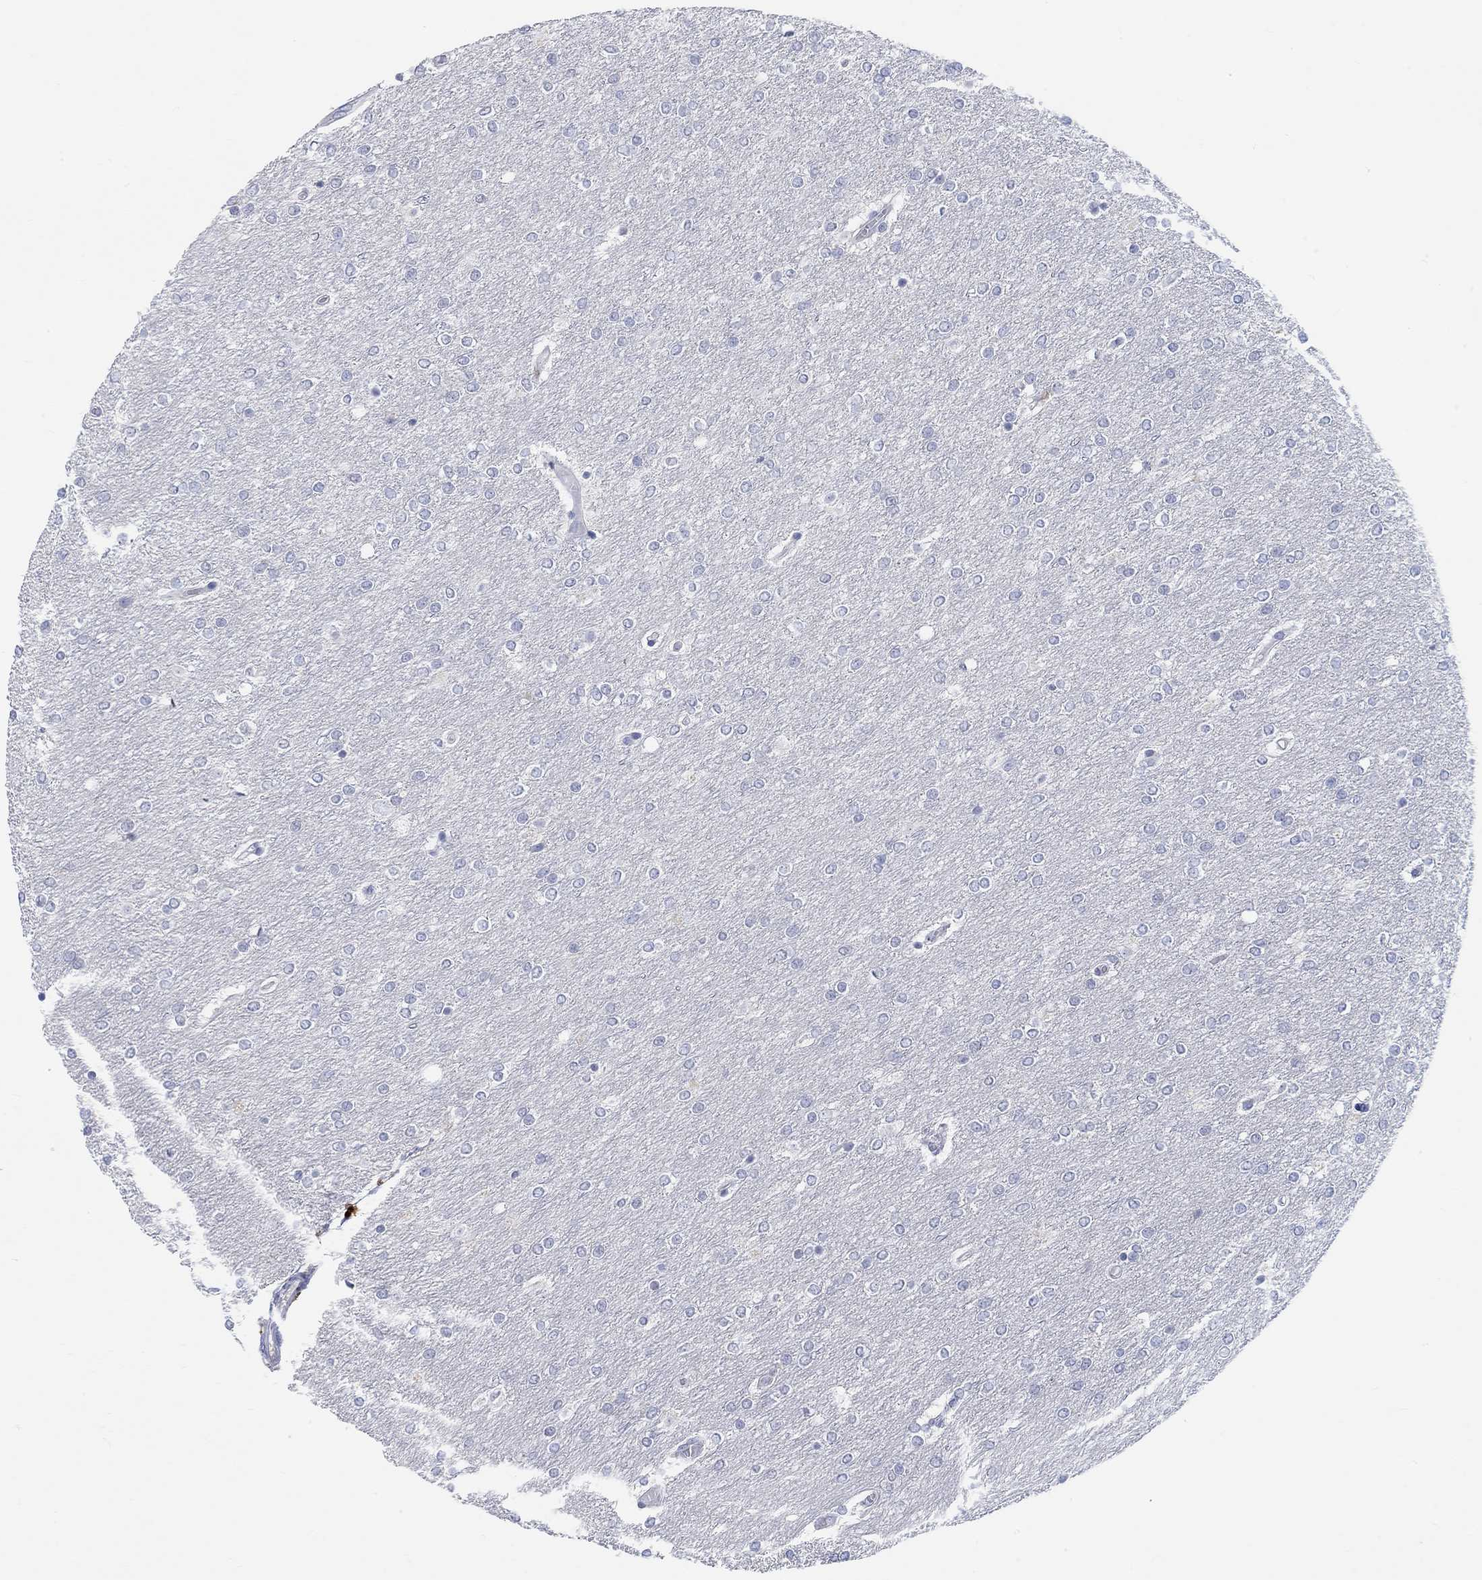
{"staining": {"intensity": "negative", "quantity": "none", "location": "none"}, "tissue": "glioma", "cell_type": "Tumor cells", "image_type": "cancer", "snomed": [{"axis": "morphology", "description": "Glioma, malignant, High grade"}, {"axis": "topography", "description": "Brain"}], "caption": "Tumor cells are negative for protein expression in human high-grade glioma (malignant).", "gene": "ATP6V1E2", "patient": {"sex": "female", "age": 61}}